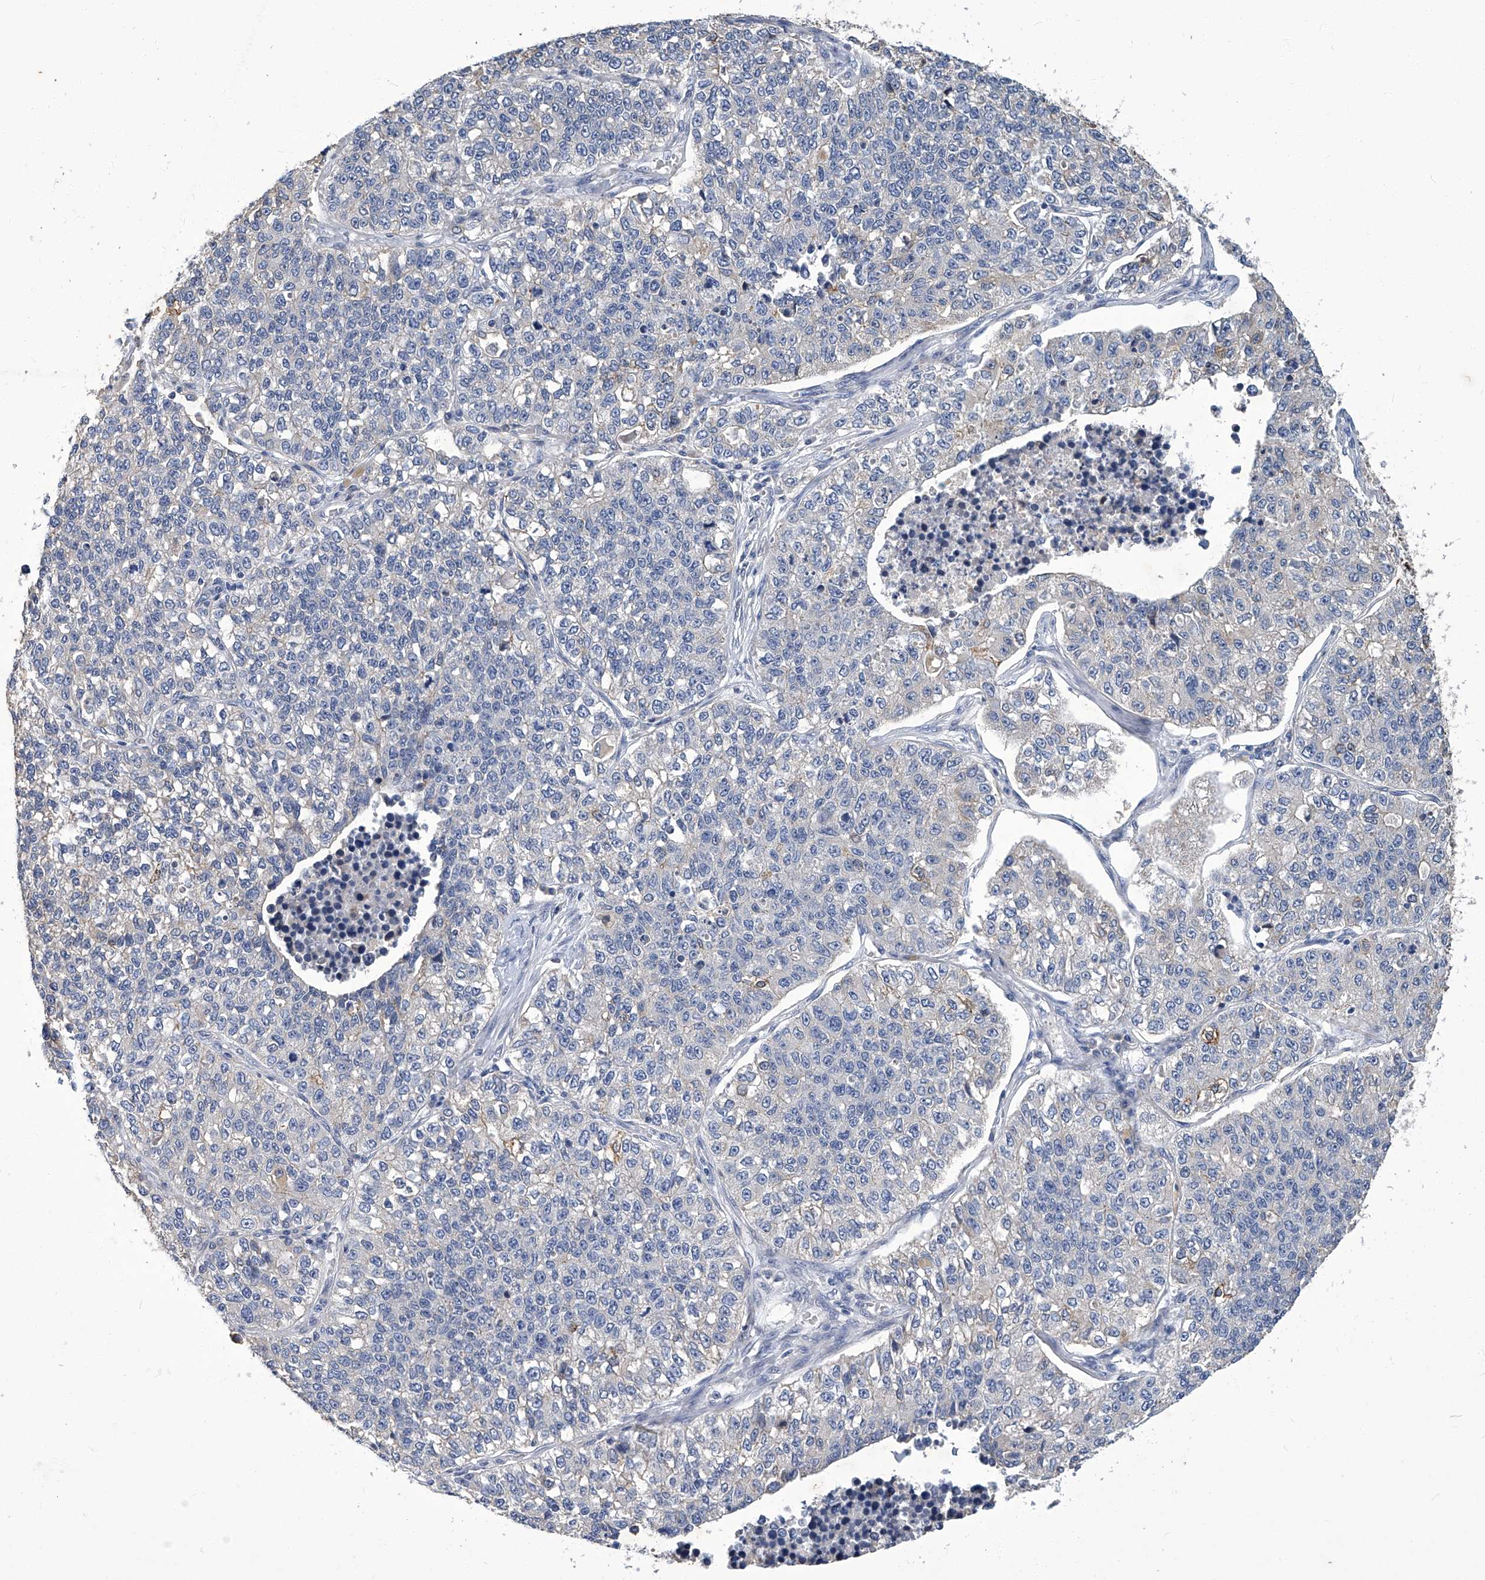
{"staining": {"intensity": "negative", "quantity": "none", "location": "none"}, "tissue": "lung cancer", "cell_type": "Tumor cells", "image_type": "cancer", "snomed": [{"axis": "morphology", "description": "Adenocarcinoma, NOS"}, {"axis": "topography", "description": "Lung"}], "caption": "Tumor cells are negative for brown protein staining in lung adenocarcinoma.", "gene": "TGFBR1", "patient": {"sex": "male", "age": 49}}